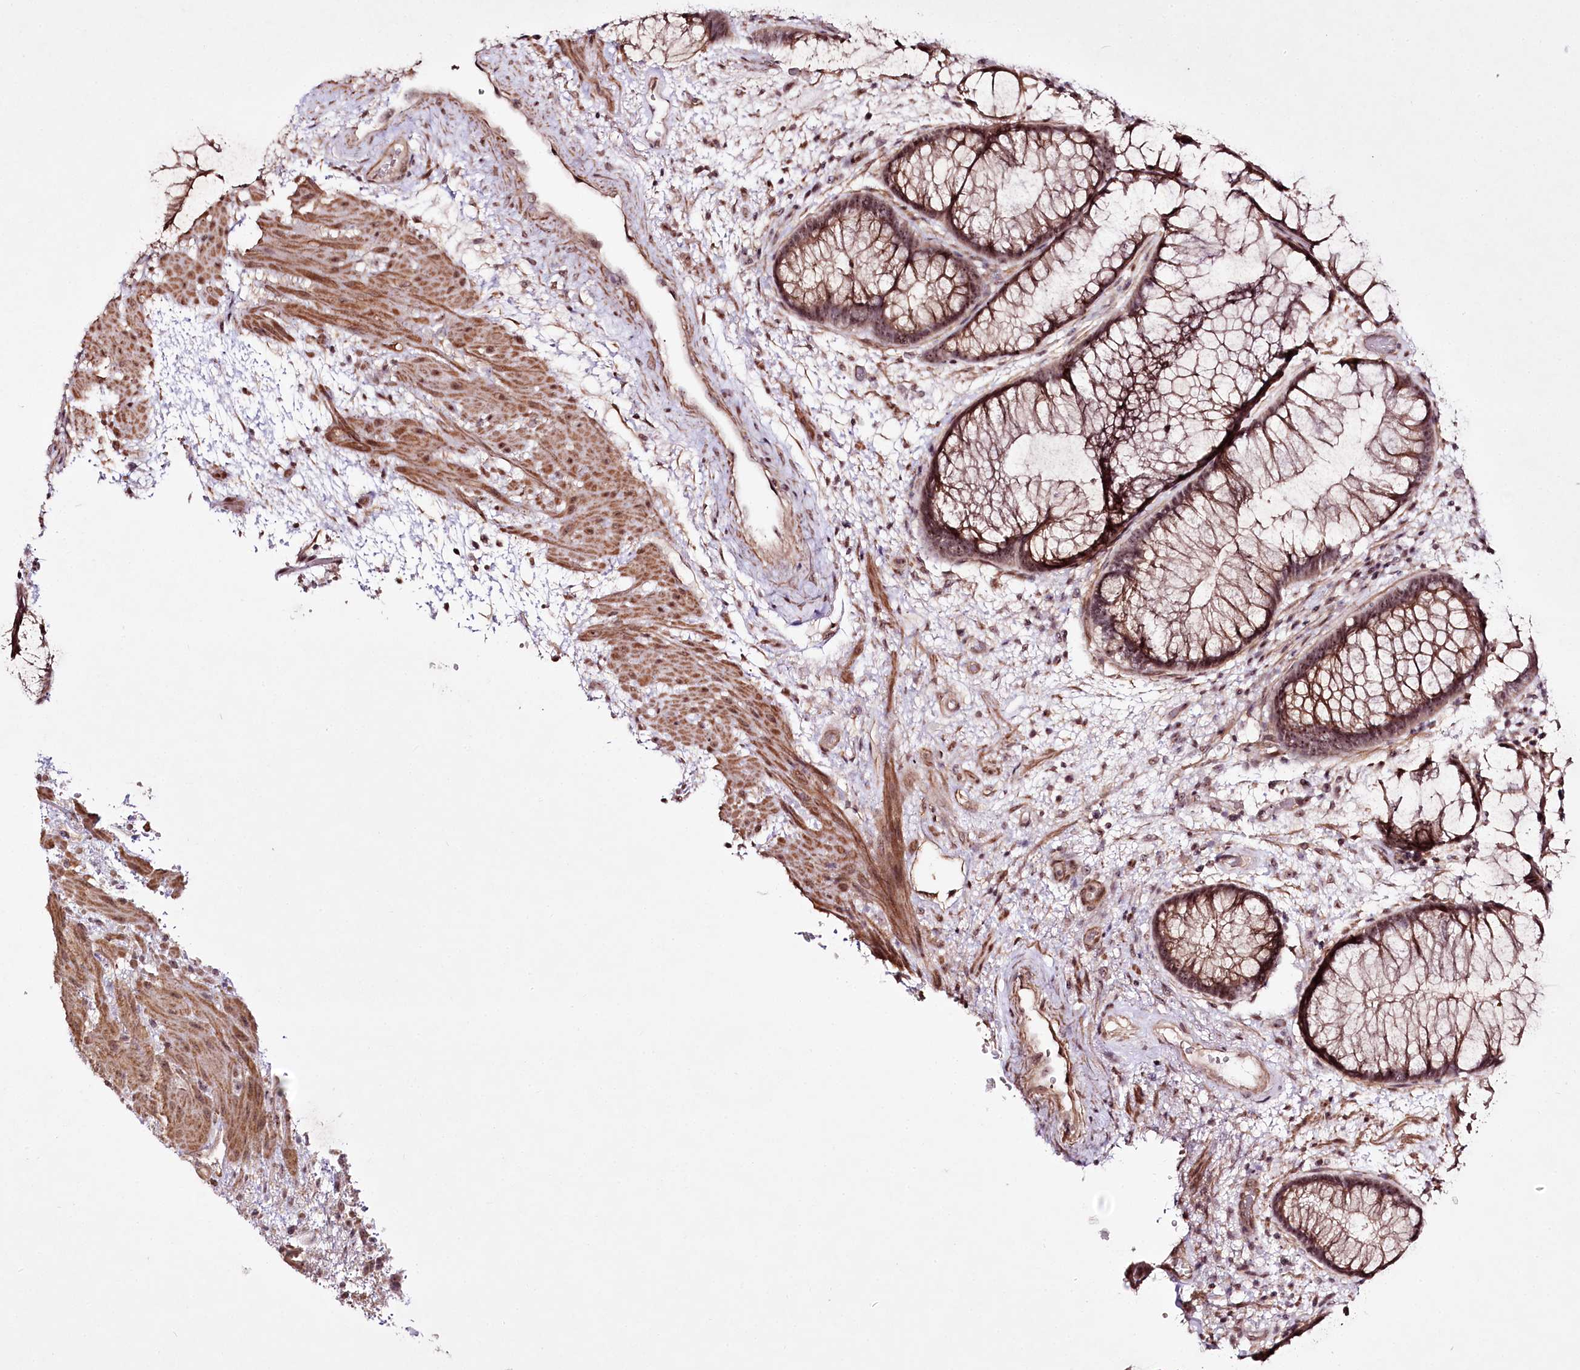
{"staining": {"intensity": "moderate", "quantity": ">75%", "location": "cytoplasmic/membranous,nuclear"}, "tissue": "rectum", "cell_type": "Glandular cells", "image_type": "normal", "snomed": [{"axis": "morphology", "description": "Normal tissue, NOS"}, {"axis": "topography", "description": "Rectum"}], "caption": "High-power microscopy captured an IHC histopathology image of benign rectum, revealing moderate cytoplasmic/membranous,nuclear expression in about >75% of glandular cells.", "gene": "CCDC59", "patient": {"sex": "male", "age": 51}}